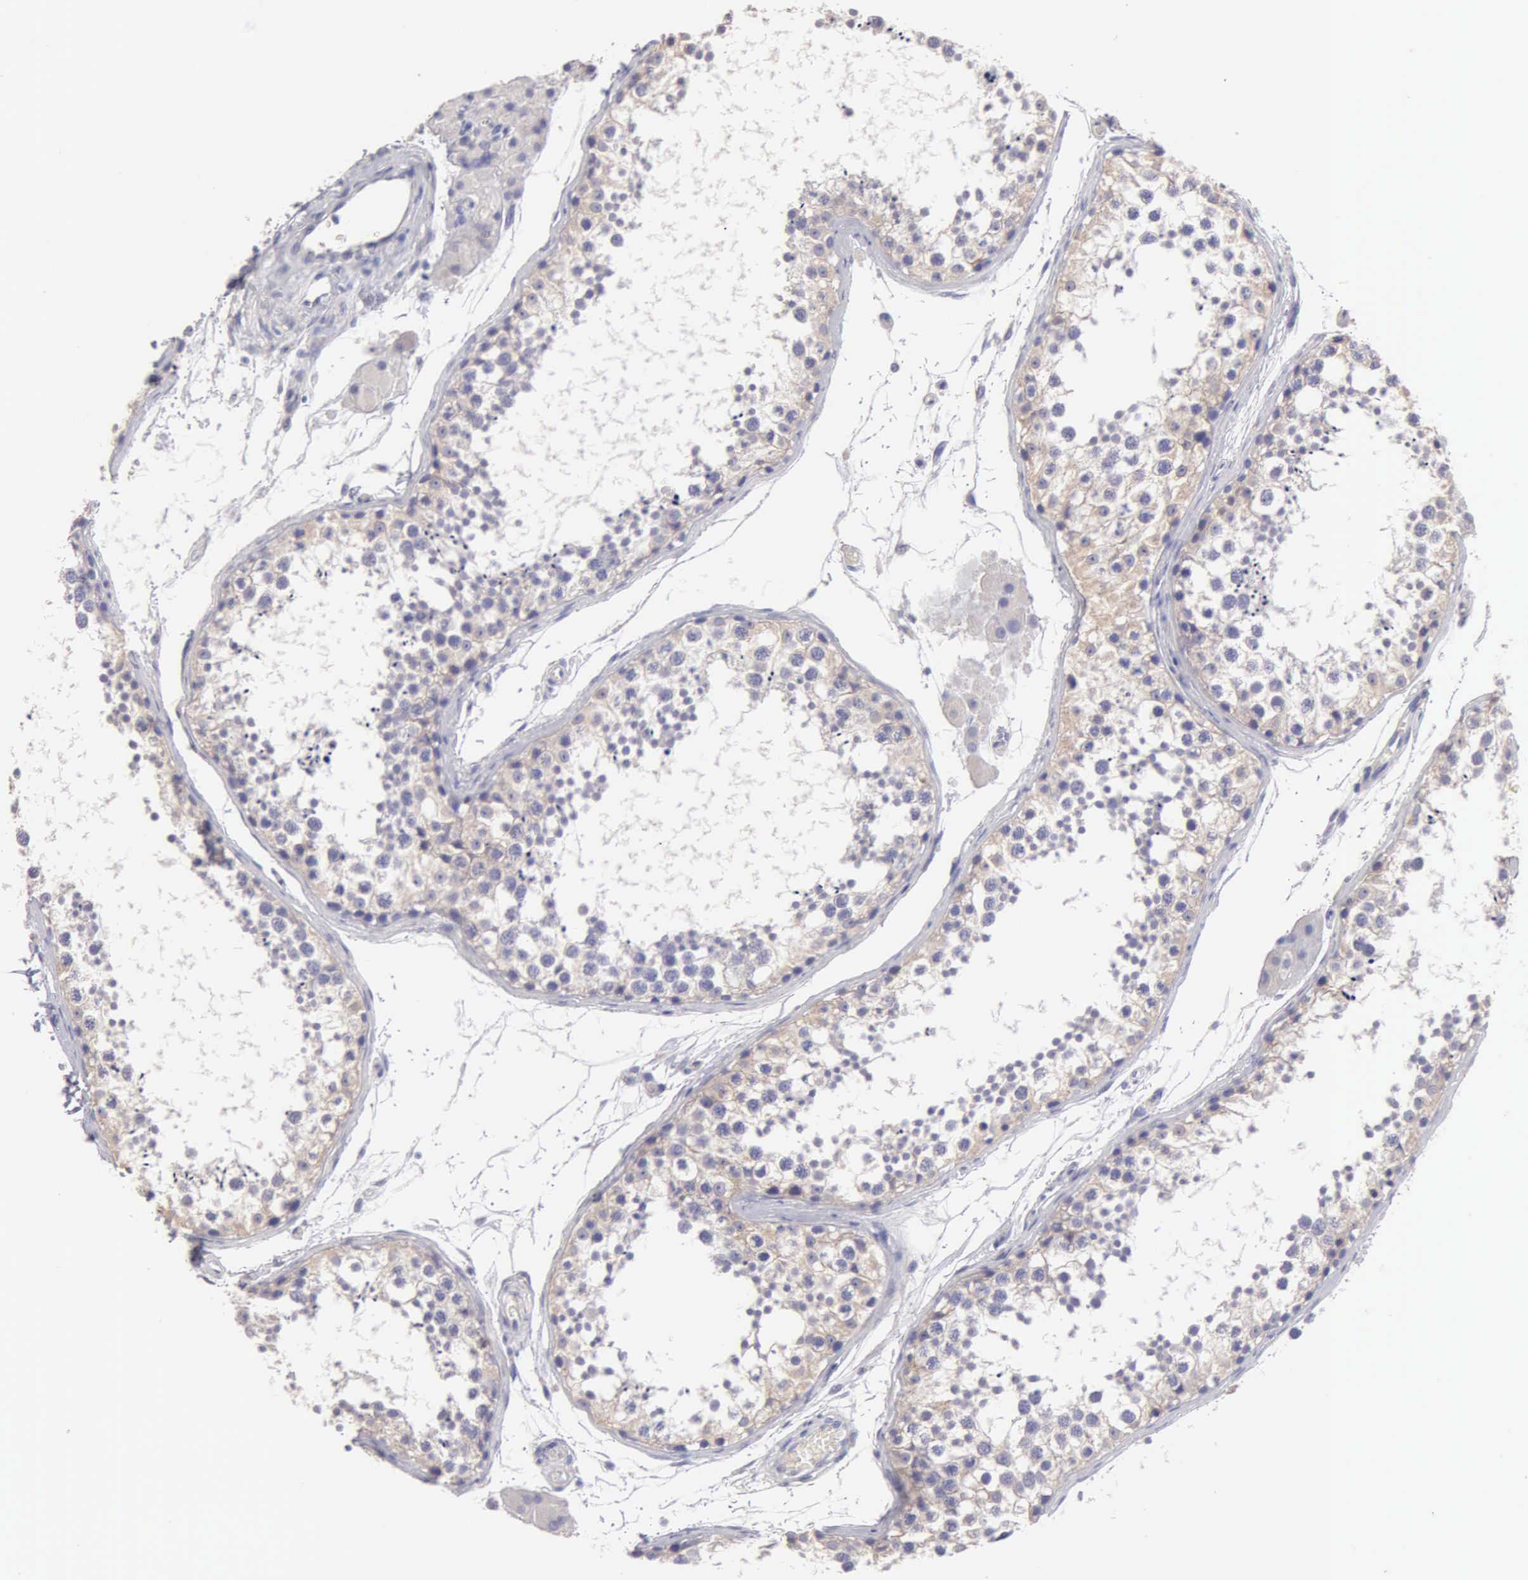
{"staining": {"intensity": "weak", "quantity": ">75%", "location": "cytoplasmic/membranous"}, "tissue": "testis", "cell_type": "Cells in seminiferous ducts", "image_type": "normal", "snomed": [{"axis": "morphology", "description": "Normal tissue, NOS"}, {"axis": "topography", "description": "Testis"}], "caption": "Brown immunohistochemical staining in benign human testis demonstrates weak cytoplasmic/membranous expression in approximately >75% of cells in seminiferous ducts. The staining was performed using DAB to visualize the protein expression in brown, while the nuclei were stained in blue with hematoxylin (Magnification: 20x).", "gene": "APP", "patient": {"sex": "male", "age": 57}}